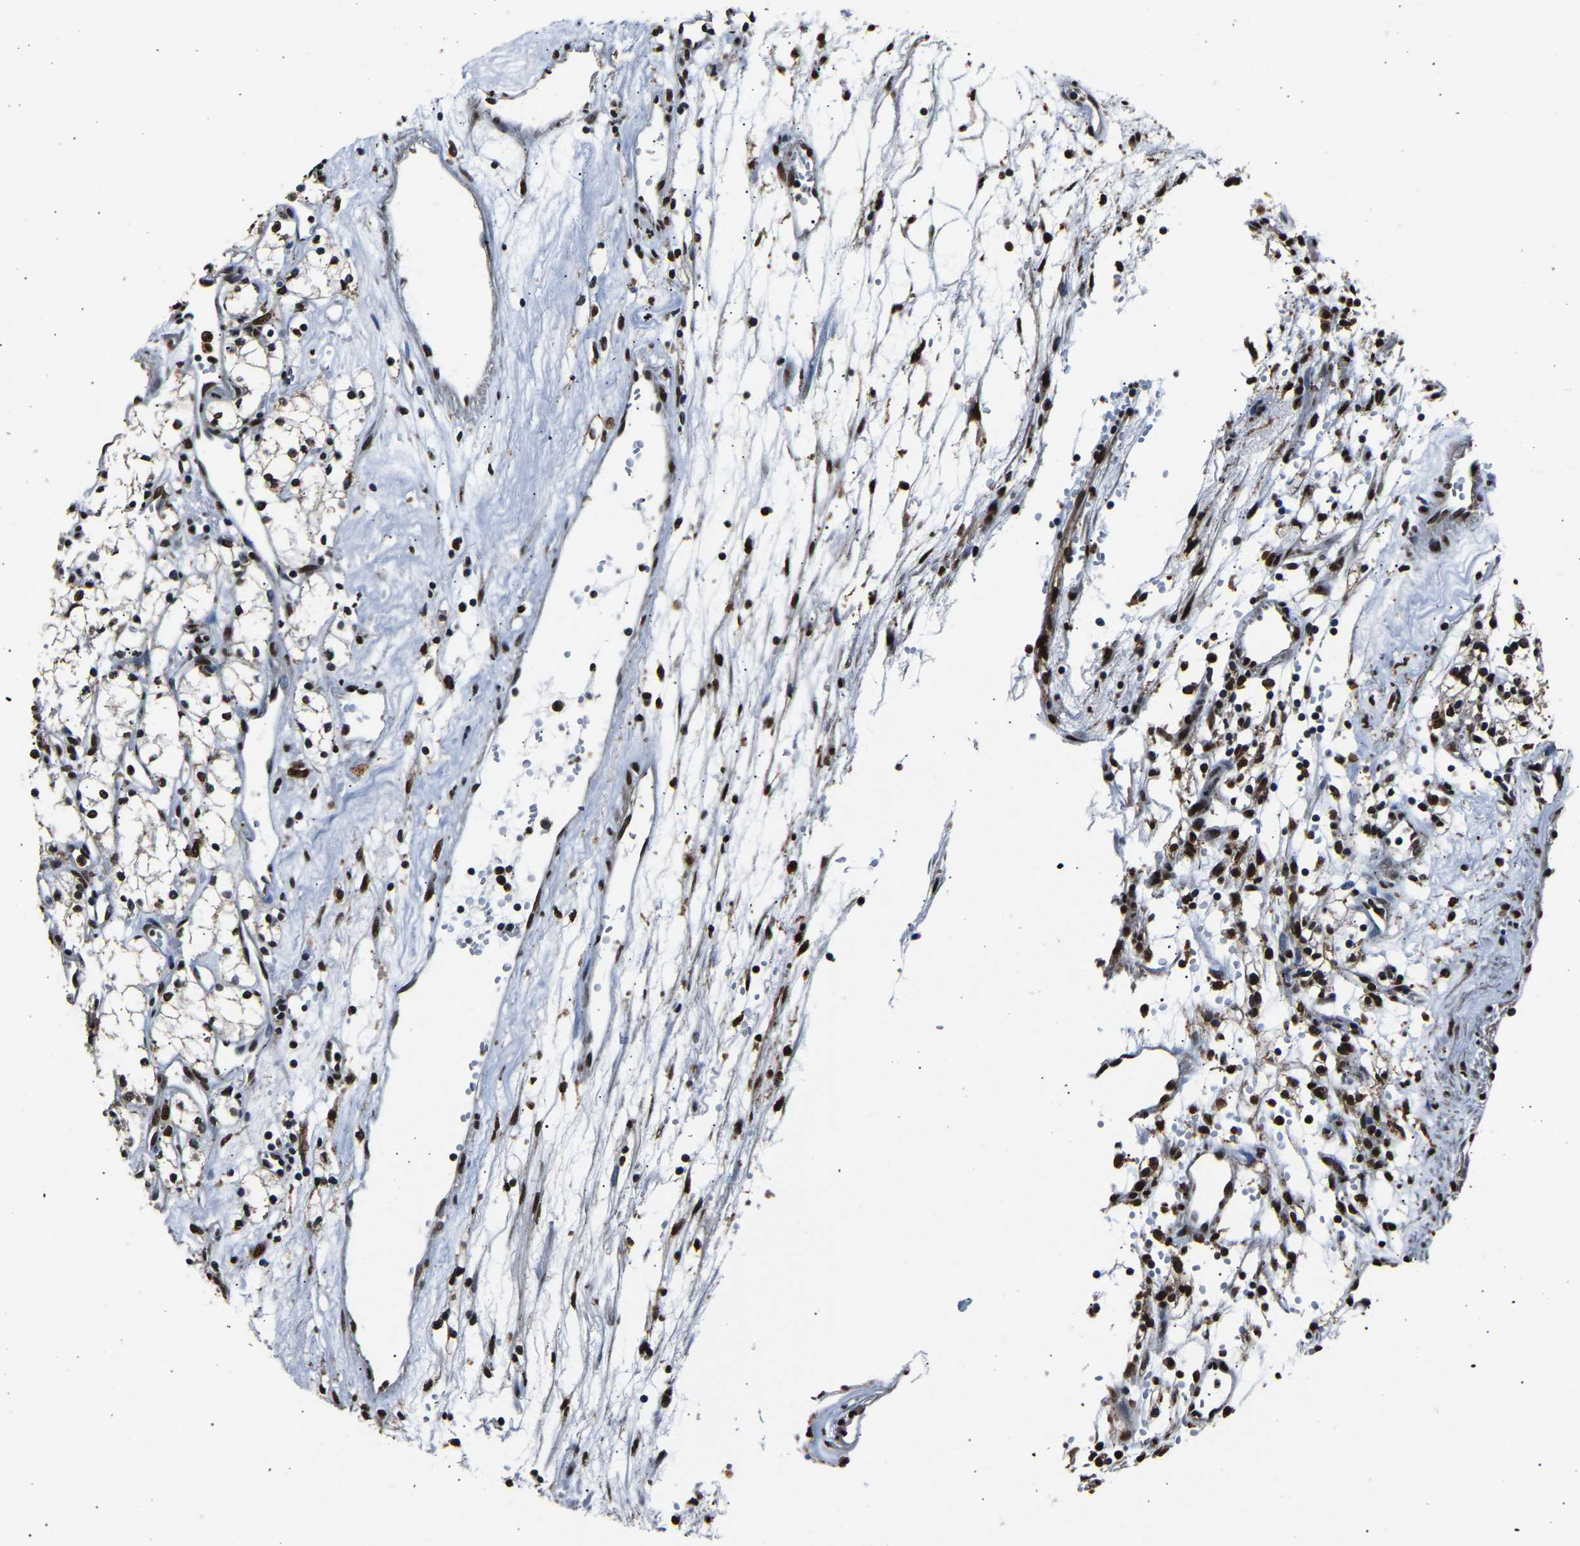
{"staining": {"intensity": "strong", "quantity": ">75%", "location": "nuclear"}, "tissue": "renal cancer", "cell_type": "Tumor cells", "image_type": "cancer", "snomed": [{"axis": "morphology", "description": "Adenocarcinoma, NOS"}, {"axis": "topography", "description": "Kidney"}], "caption": "Human renal cancer (adenocarcinoma) stained for a protein (brown) shows strong nuclear positive staining in about >75% of tumor cells.", "gene": "SAFB", "patient": {"sex": "male", "age": 59}}